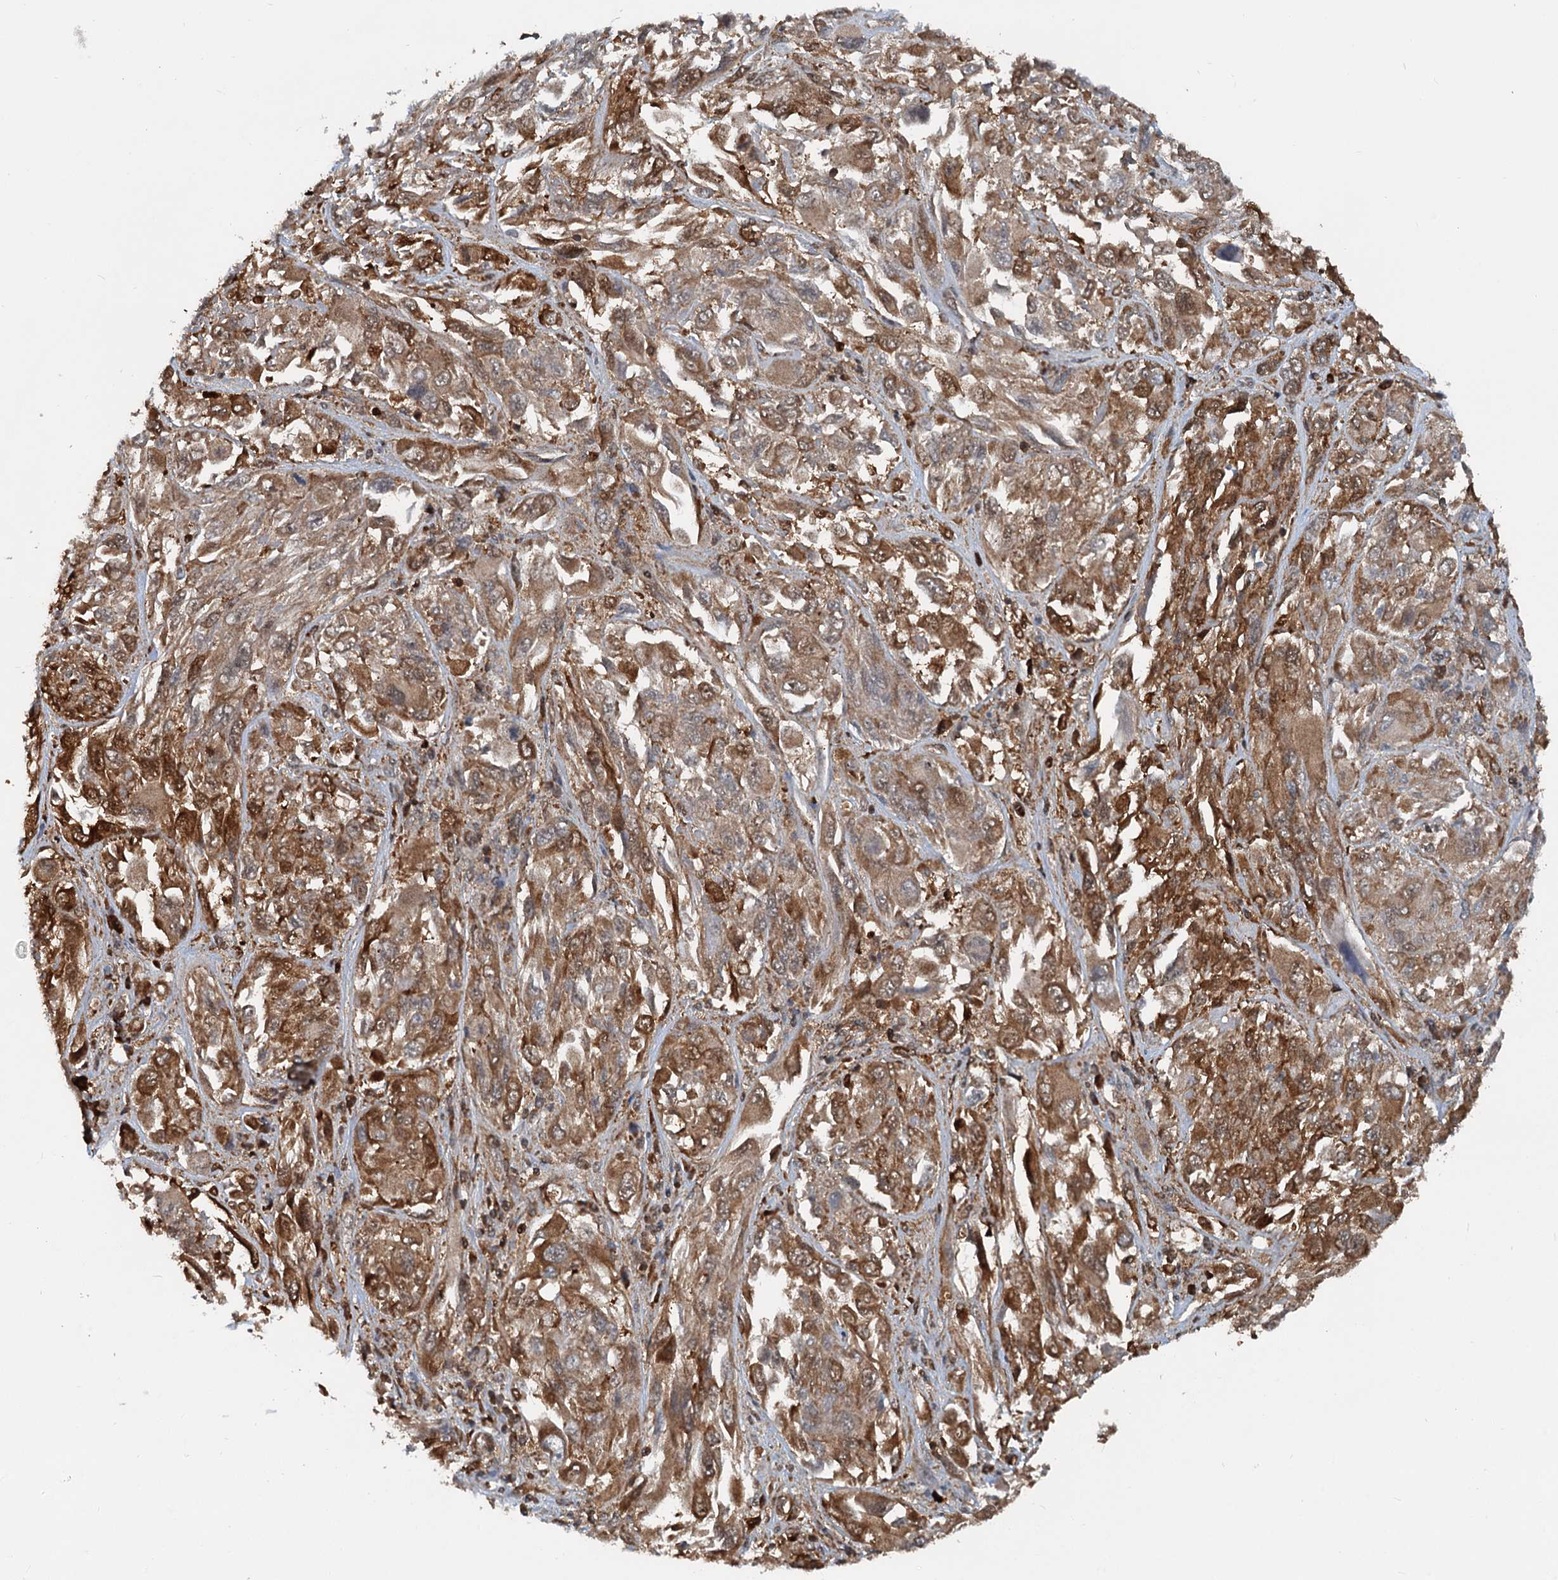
{"staining": {"intensity": "moderate", "quantity": ">75%", "location": "cytoplasmic/membranous"}, "tissue": "melanoma", "cell_type": "Tumor cells", "image_type": "cancer", "snomed": [{"axis": "morphology", "description": "Malignant melanoma, NOS"}, {"axis": "topography", "description": "Skin"}], "caption": "IHC (DAB (3,3'-diaminobenzidine)) staining of human melanoma shows moderate cytoplasmic/membranous protein positivity in approximately >75% of tumor cells. (IHC, brightfield microscopy, high magnification).", "gene": "GPI", "patient": {"sex": "female", "age": 91}}